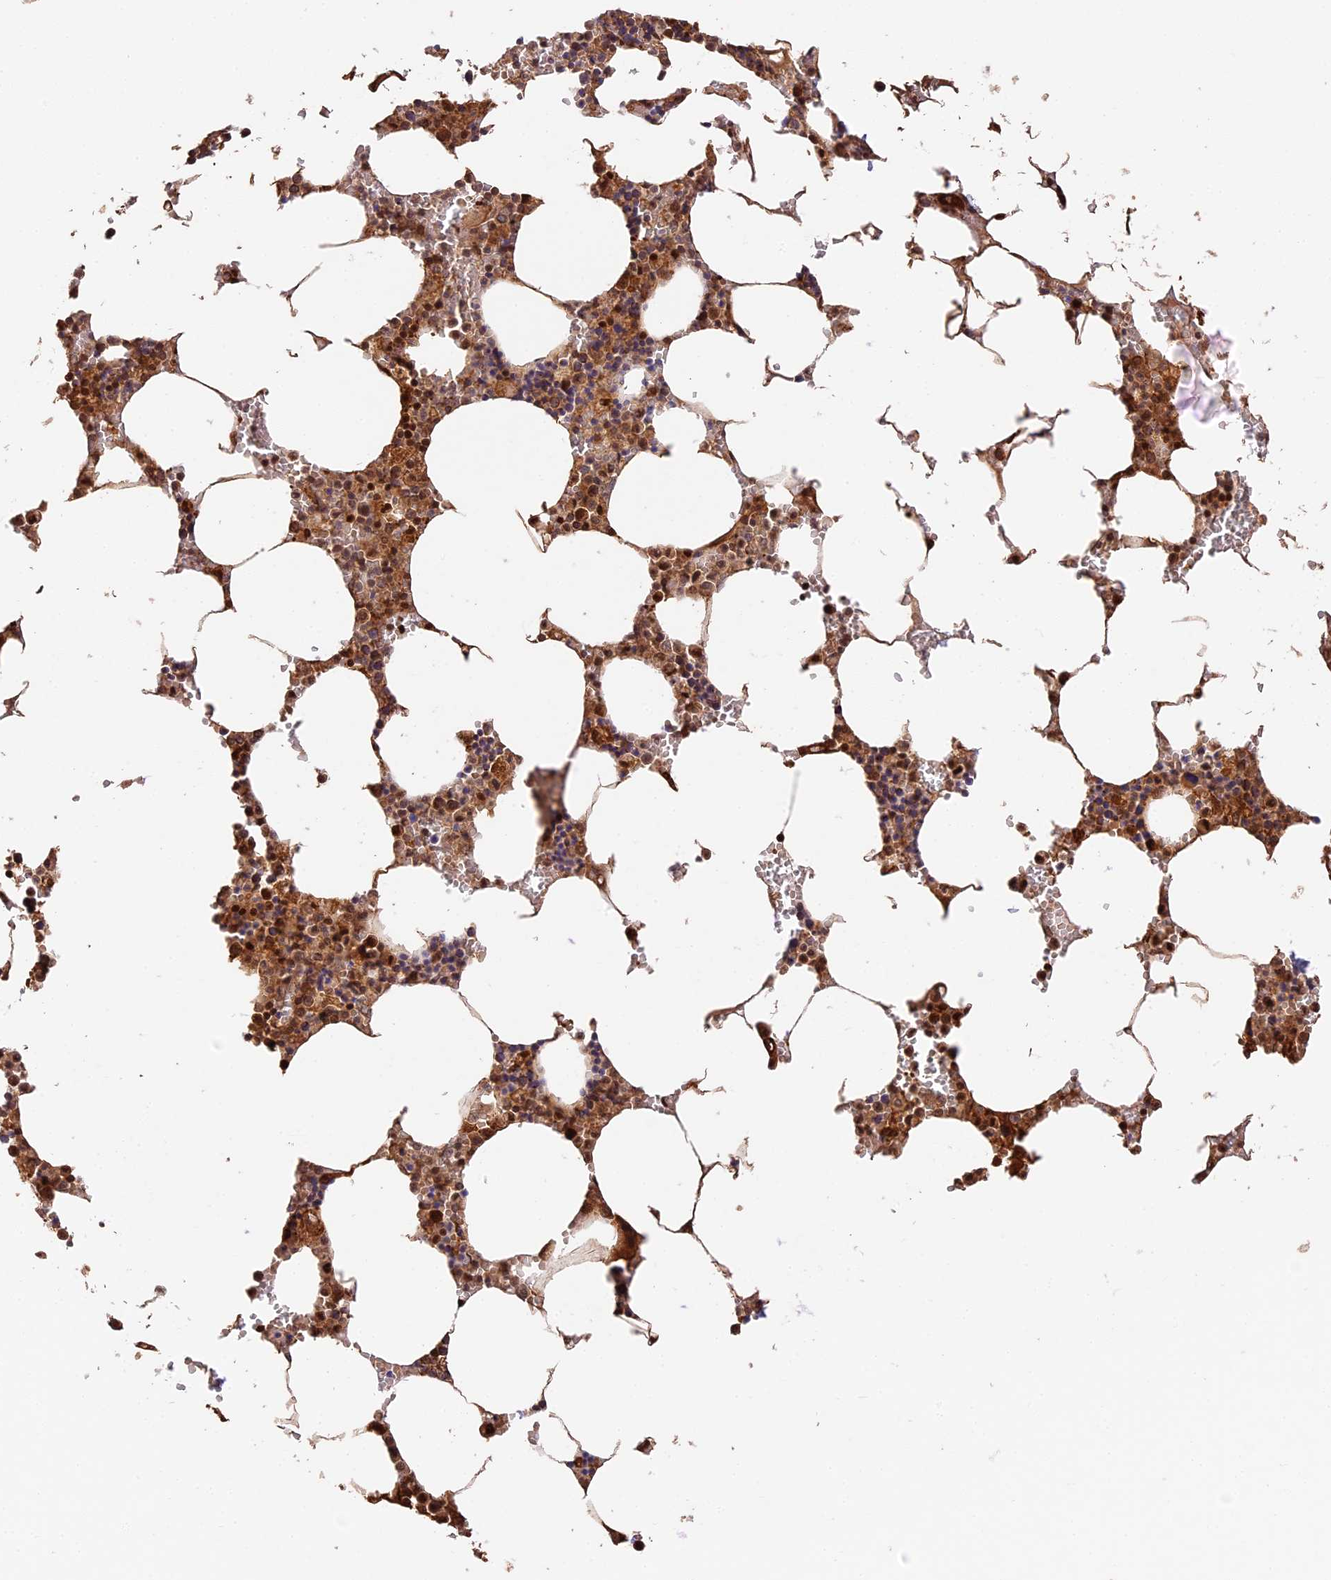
{"staining": {"intensity": "moderate", "quantity": ">75%", "location": "cytoplasmic/membranous"}, "tissue": "bone marrow", "cell_type": "Hematopoietic cells", "image_type": "normal", "snomed": [{"axis": "morphology", "description": "Normal tissue, NOS"}, {"axis": "topography", "description": "Bone marrow"}], "caption": "The histopathology image shows immunohistochemical staining of benign bone marrow. There is moderate cytoplasmic/membranous positivity is seen in about >75% of hematopoietic cells. (IHC, brightfield microscopy, high magnification).", "gene": "PPP1R37", "patient": {"sex": "male", "age": 70}}